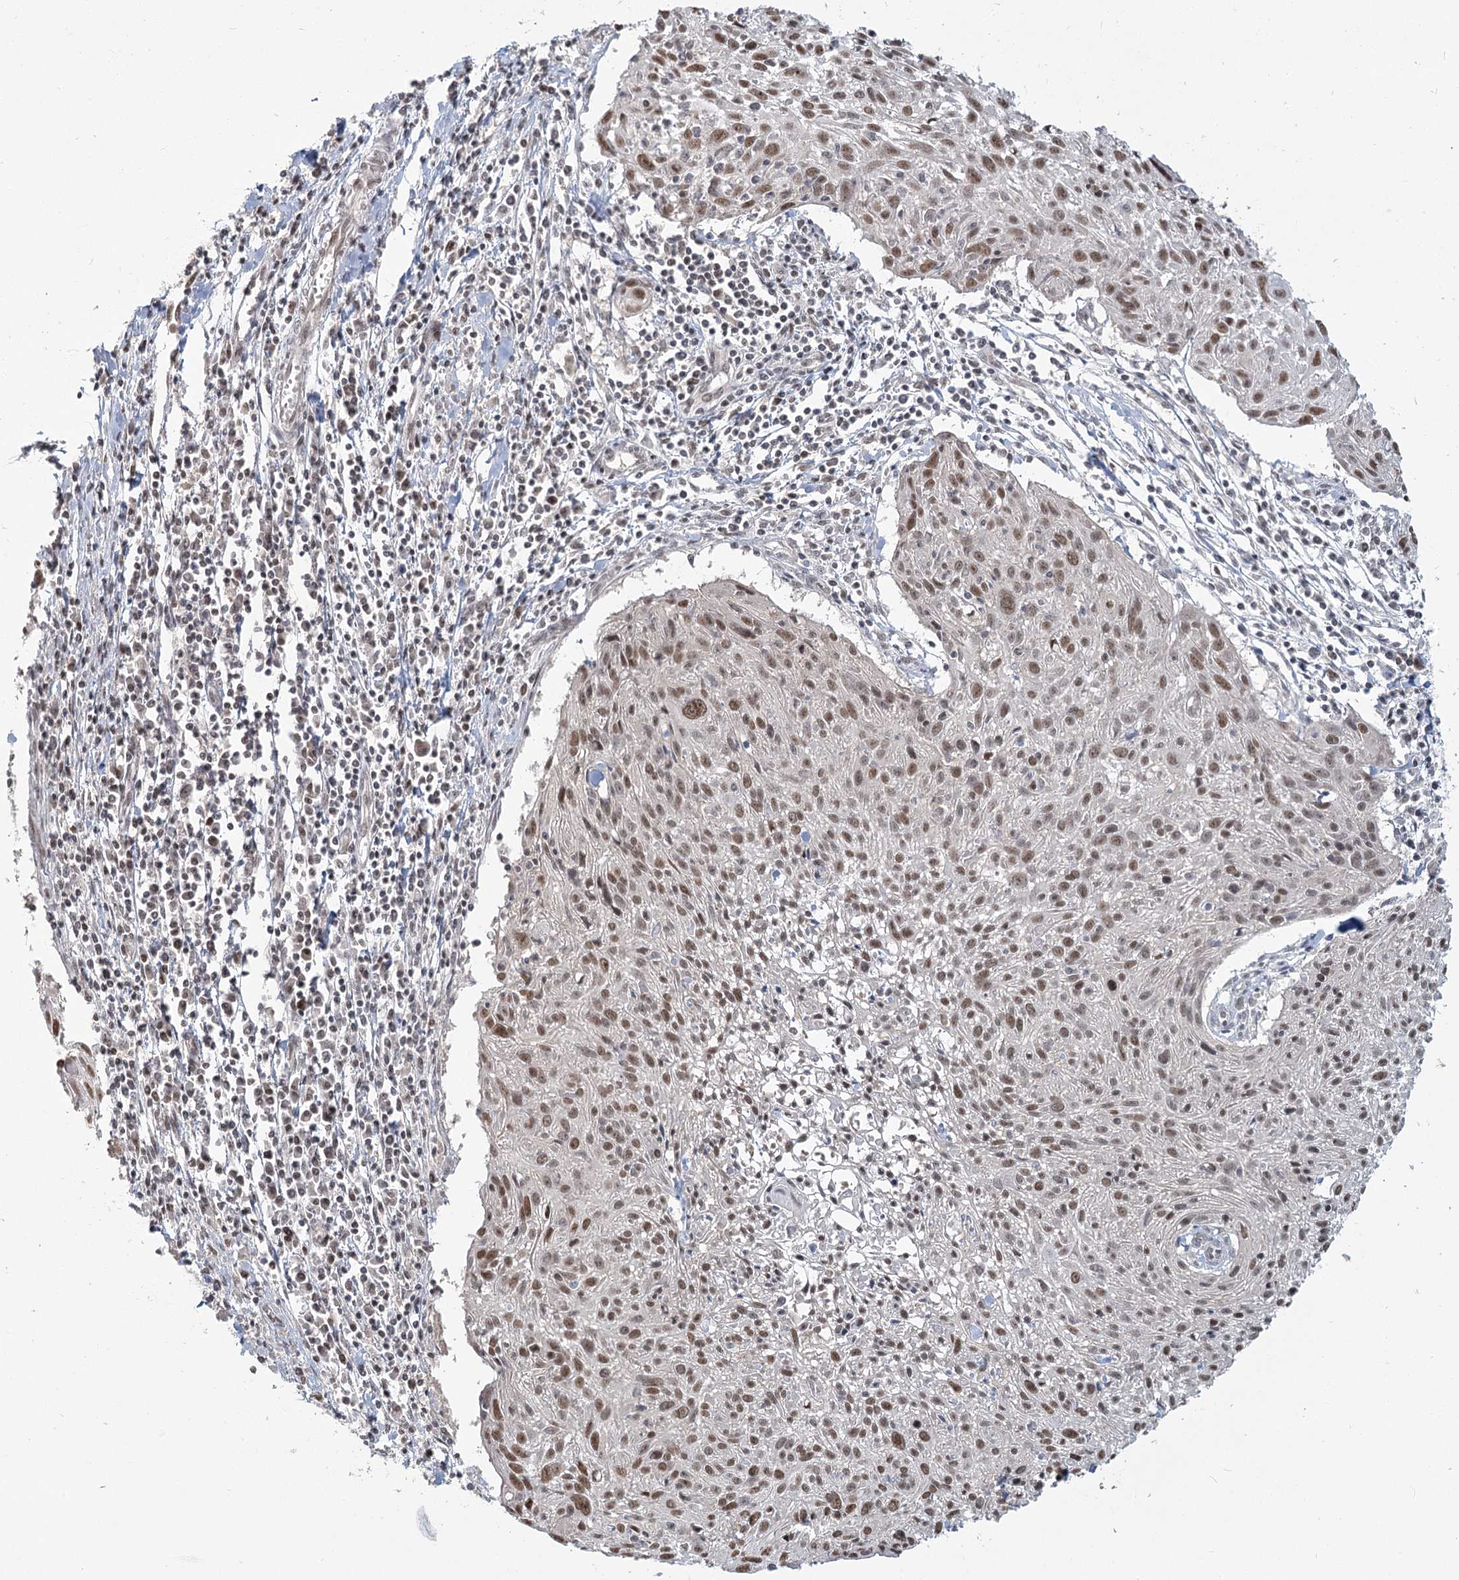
{"staining": {"intensity": "moderate", "quantity": ">75%", "location": "cytoplasmic/membranous"}, "tissue": "cervical cancer", "cell_type": "Tumor cells", "image_type": "cancer", "snomed": [{"axis": "morphology", "description": "Squamous cell carcinoma, NOS"}, {"axis": "topography", "description": "Cervix"}], "caption": "Brown immunohistochemical staining in squamous cell carcinoma (cervical) shows moderate cytoplasmic/membranous positivity in about >75% of tumor cells.", "gene": "R3HCC1L", "patient": {"sex": "female", "age": 51}}